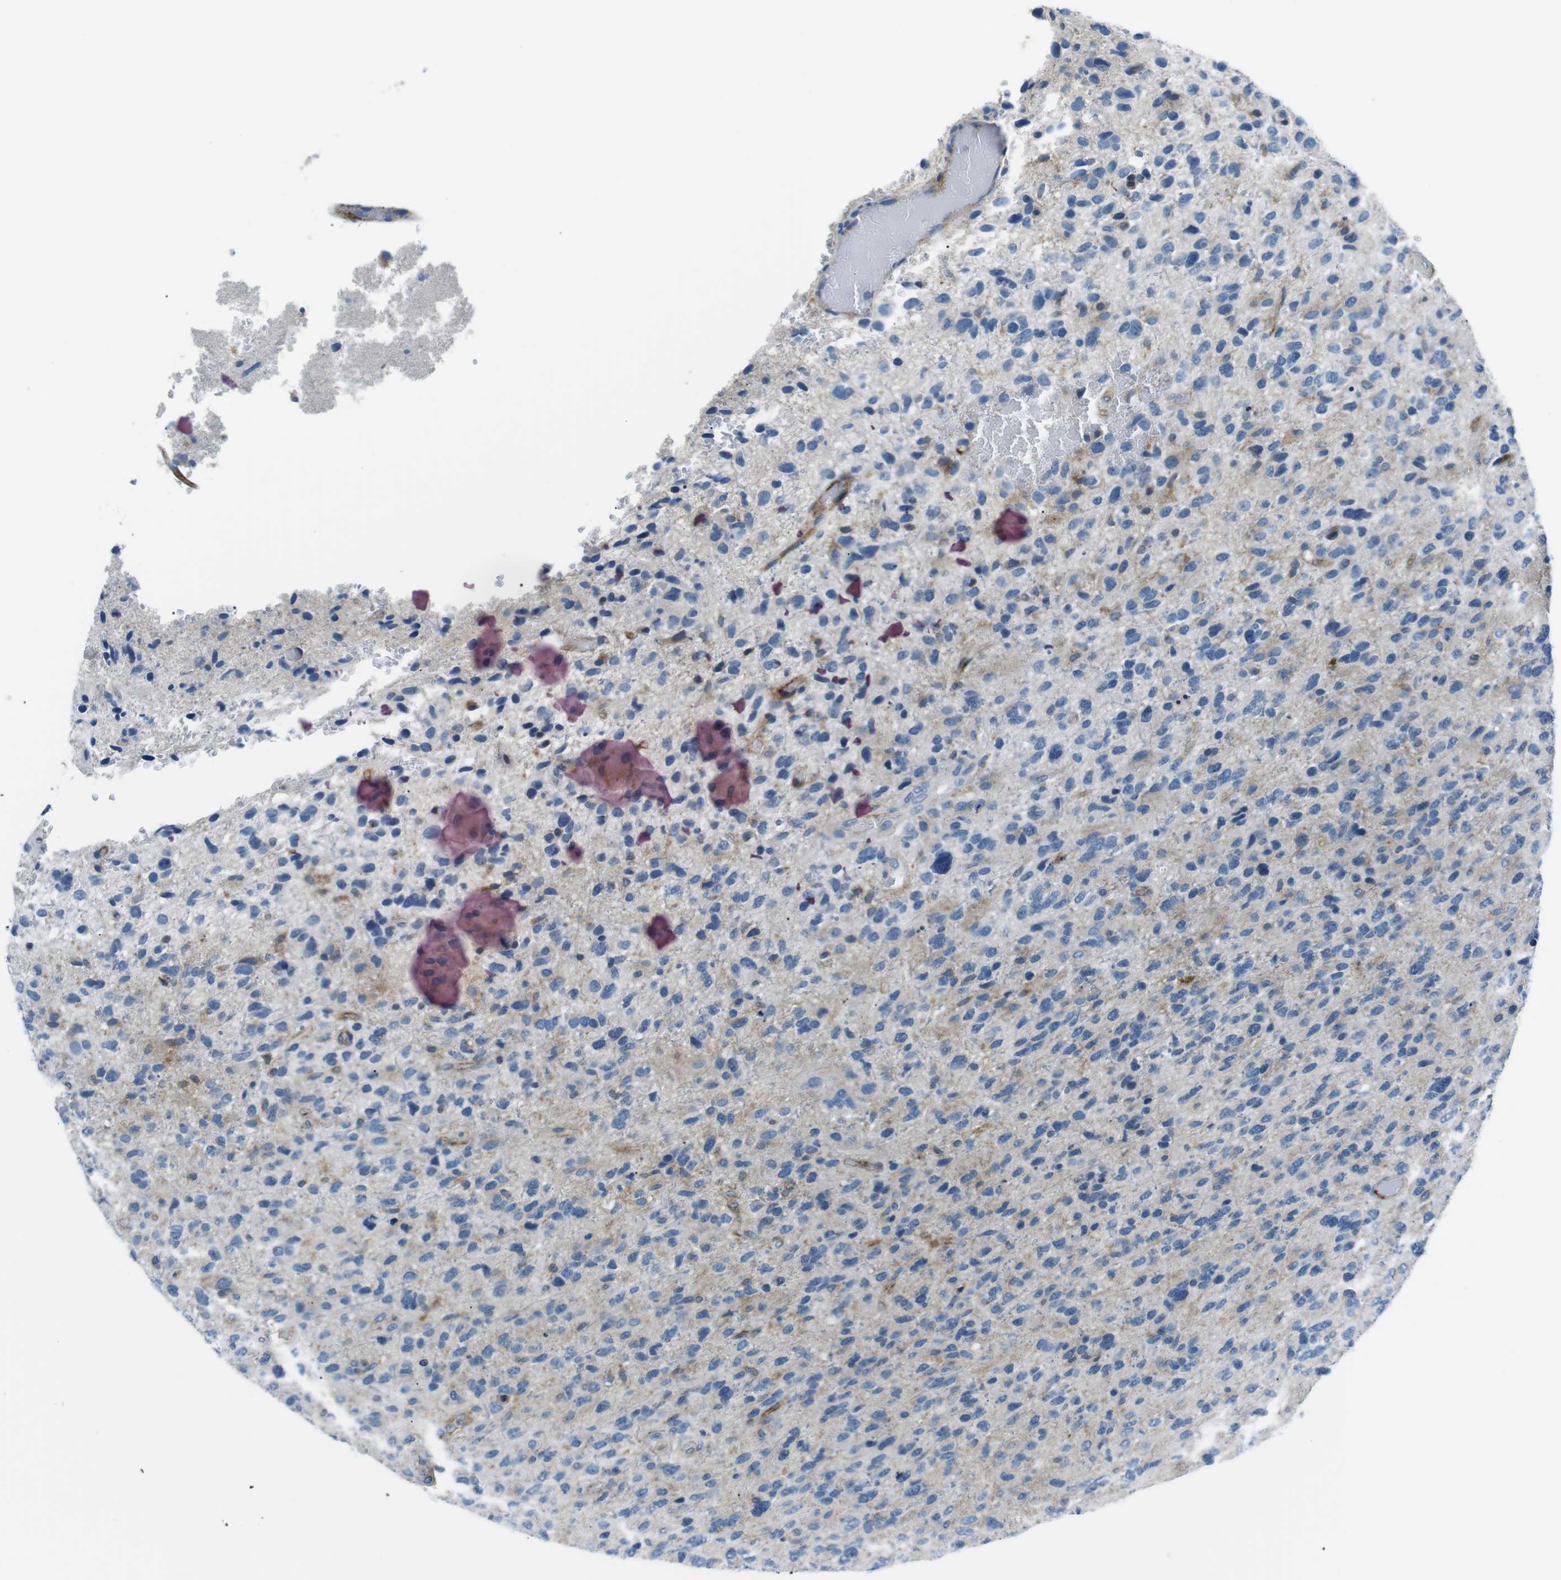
{"staining": {"intensity": "negative", "quantity": "none", "location": "none"}, "tissue": "glioma", "cell_type": "Tumor cells", "image_type": "cancer", "snomed": [{"axis": "morphology", "description": "Glioma, malignant, High grade"}, {"axis": "topography", "description": "Brain"}], "caption": "A micrograph of human malignant glioma (high-grade) is negative for staining in tumor cells.", "gene": "CSF2RA", "patient": {"sex": "female", "age": 58}}